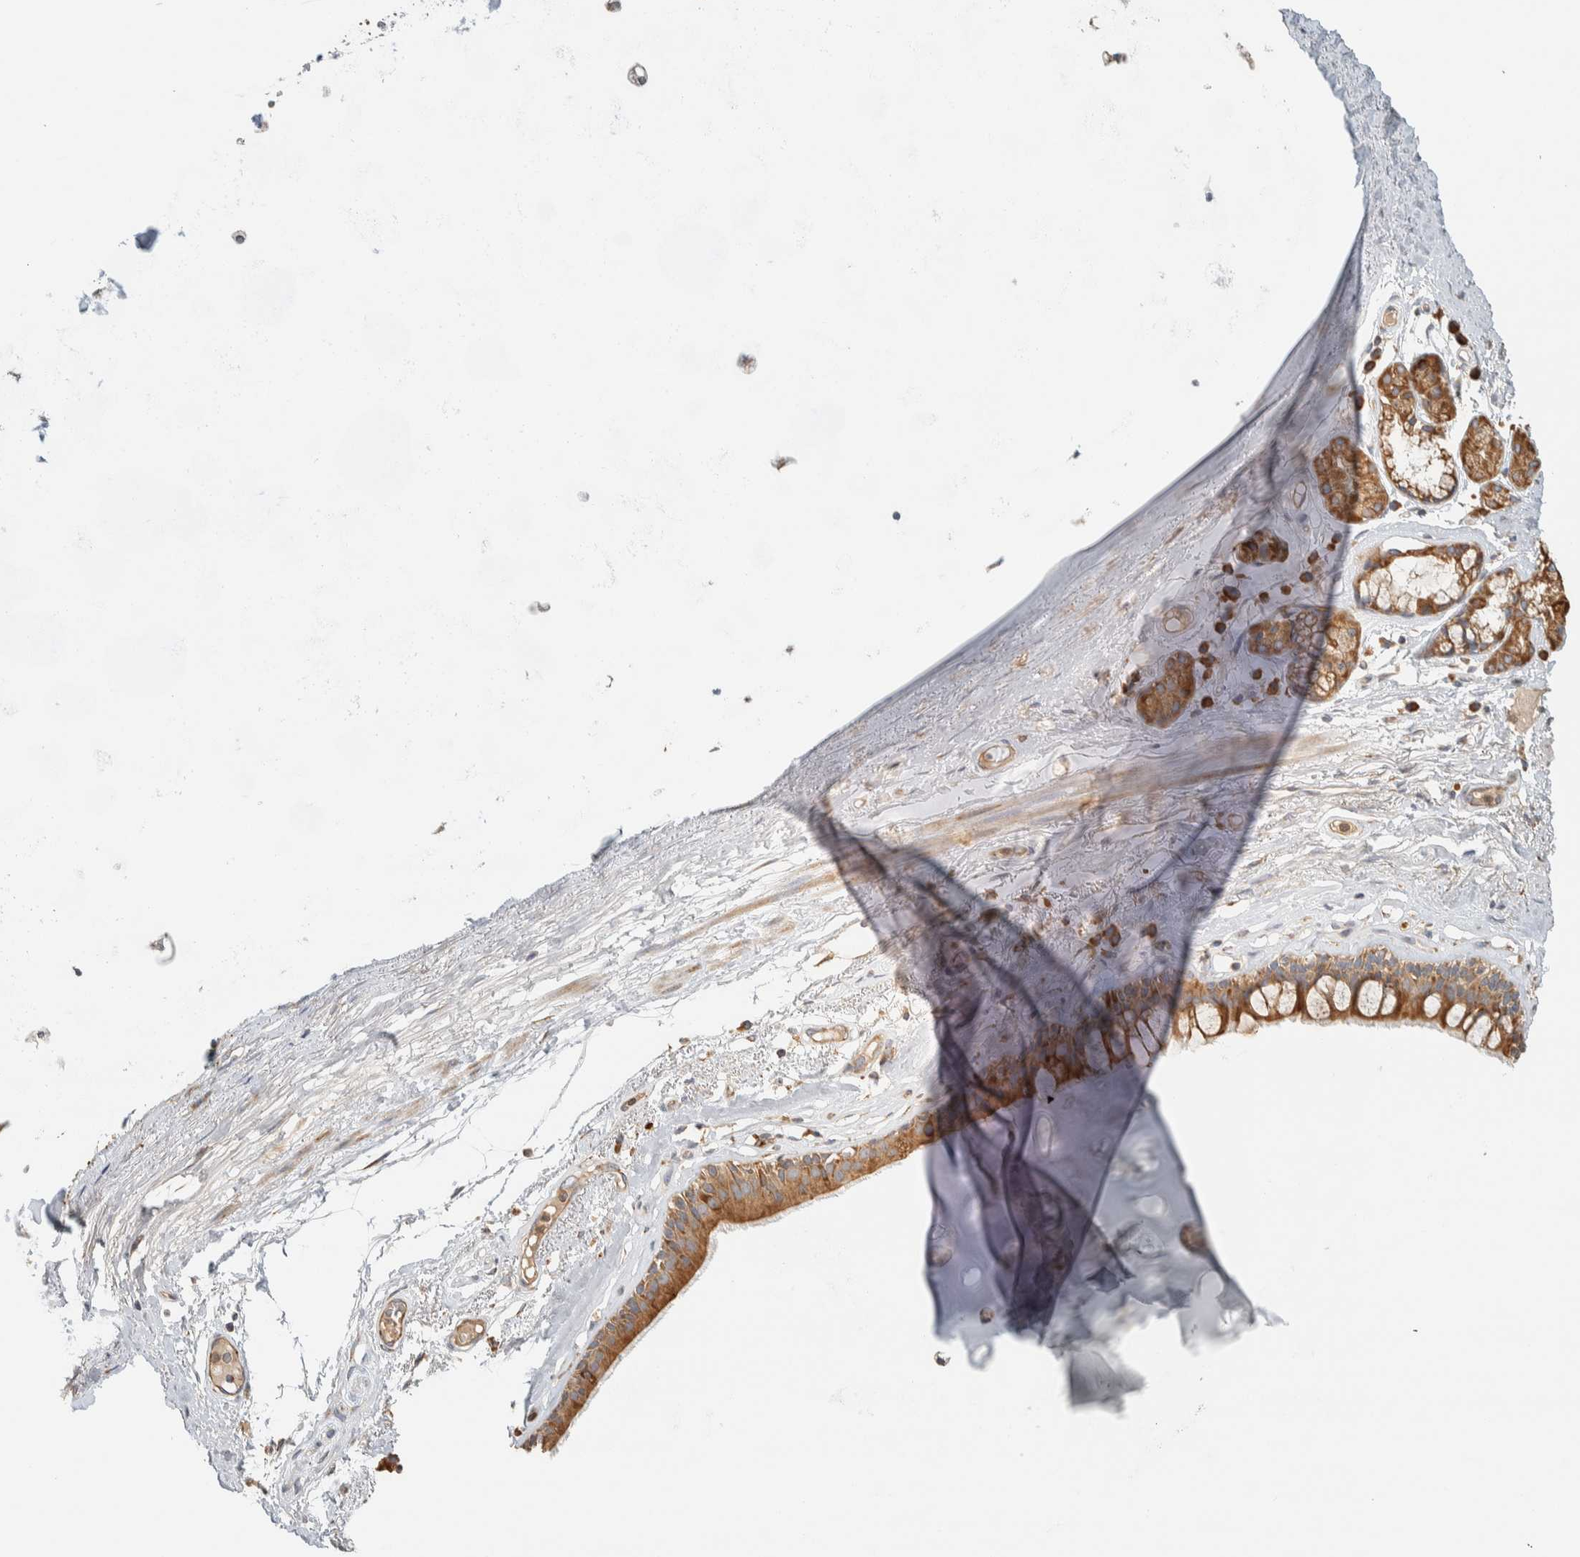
{"staining": {"intensity": "moderate", "quantity": ">75%", "location": "cytoplasmic/membranous"}, "tissue": "bronchus", "cell_type": "Respiratory epithelial cells", "image_type": "normal", "snomed": [{"axis": "morphology", "description": "Normal tissue, NOS"}, {"axis": "topography", "description": "Cartilage tissue"}], "caption": "Approximately >75% of respiratory epithelial cells in normal human bronchus display moderate cytoplasmic/membranous protein expression as visualized by brown immunohistochemical staining.", "gene": "RAB11FIP1", "patient": {"sex": "female", "age": 63}}